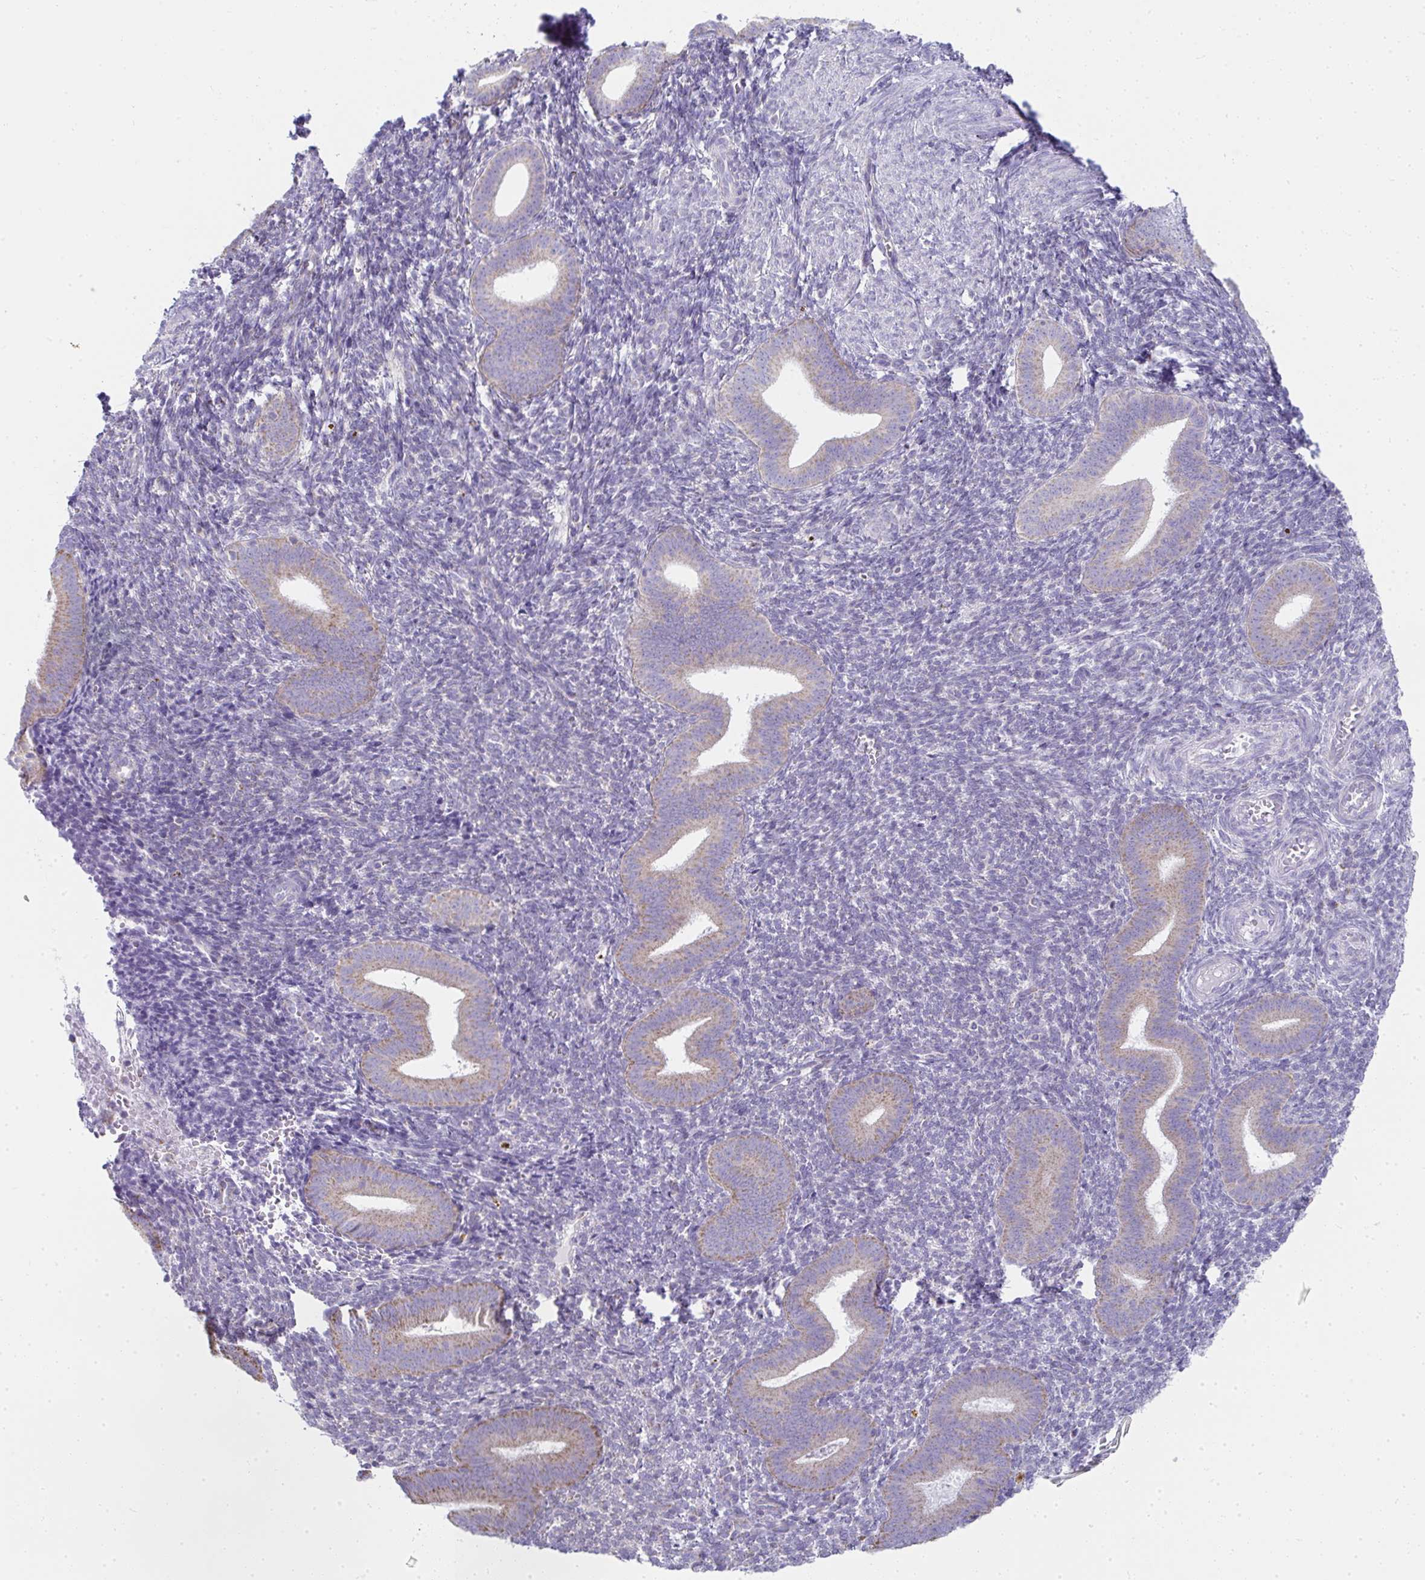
{"staining": {"intensity": "negative", "quantity": "none", "location": "none"}, "tissue": "endometrium", "cell_type": "Cells in endometrial stroma", "image_type": "normal", "snomed": [{"axis": "morphology", "description": "Normal tissue, NOS"}, {"axis": "topography", "description": "Endometrium"}], "caption": "Cells in endometrial stroma show no significant protein expression in normal endometrium. (DAB IHC visualized using brightfield microscopy, high magnification).", "gene": "SLC6A1", "patient": {"sex": "female", "age": 25}}